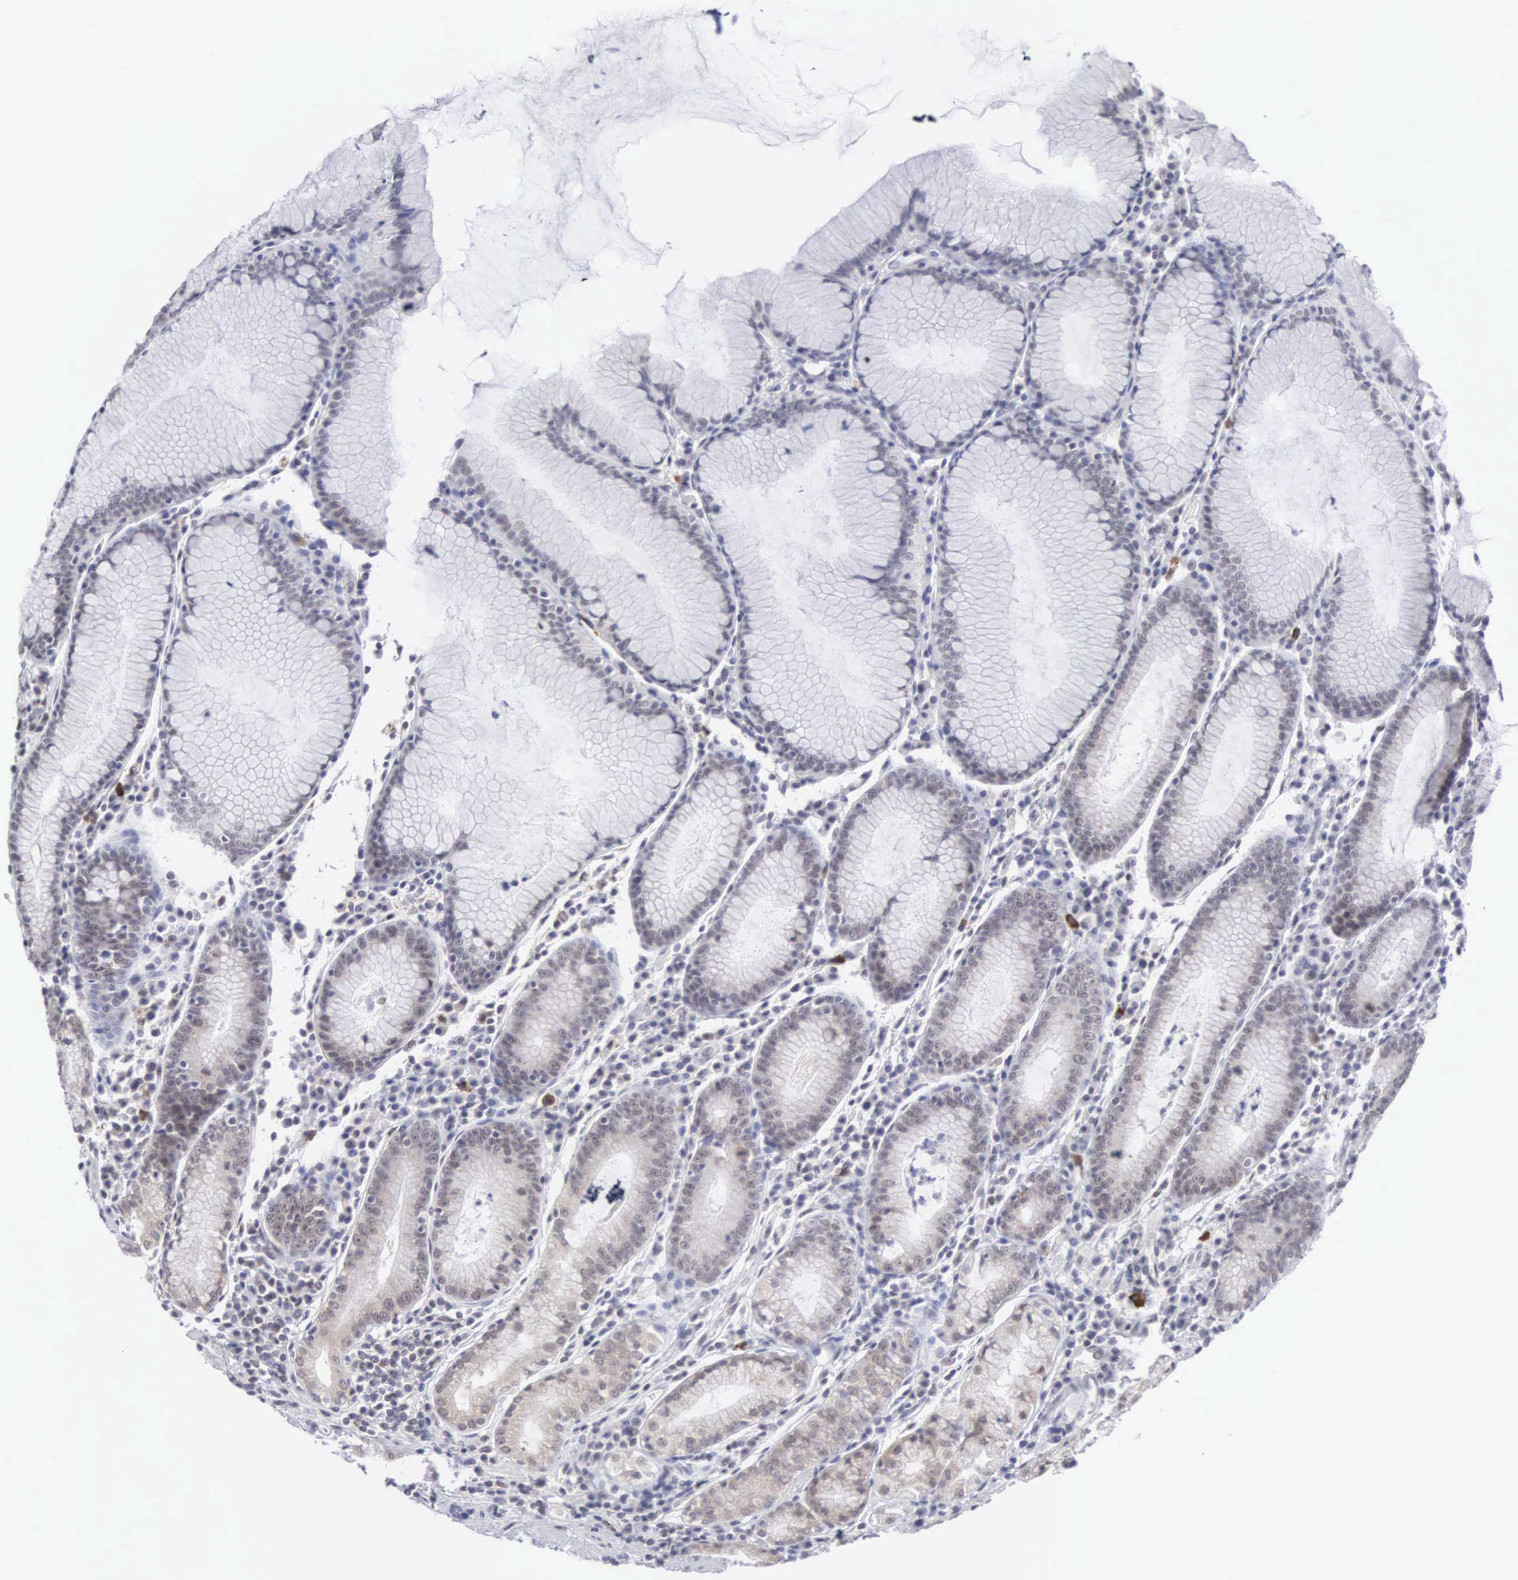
{"staining": {"intensity": "weak", "quantity": "25%-75%", "location": "nuclear"}, "tissue": "stomach", "cell_type": "Glandular cells", "image_type": "normal", "snomed": [{"axis": "morphology", "description": "Normal tissue, NOS"}, {"axis": "topography", "description": "Stomach, lower"}], "caption": "Human stomach stained for a protein (brown) displays weak nuclear positive expression in about 25%-75% of glandular cells.", "gene": "MNAT1", "patient": {"sex": "female", "age": 43}}